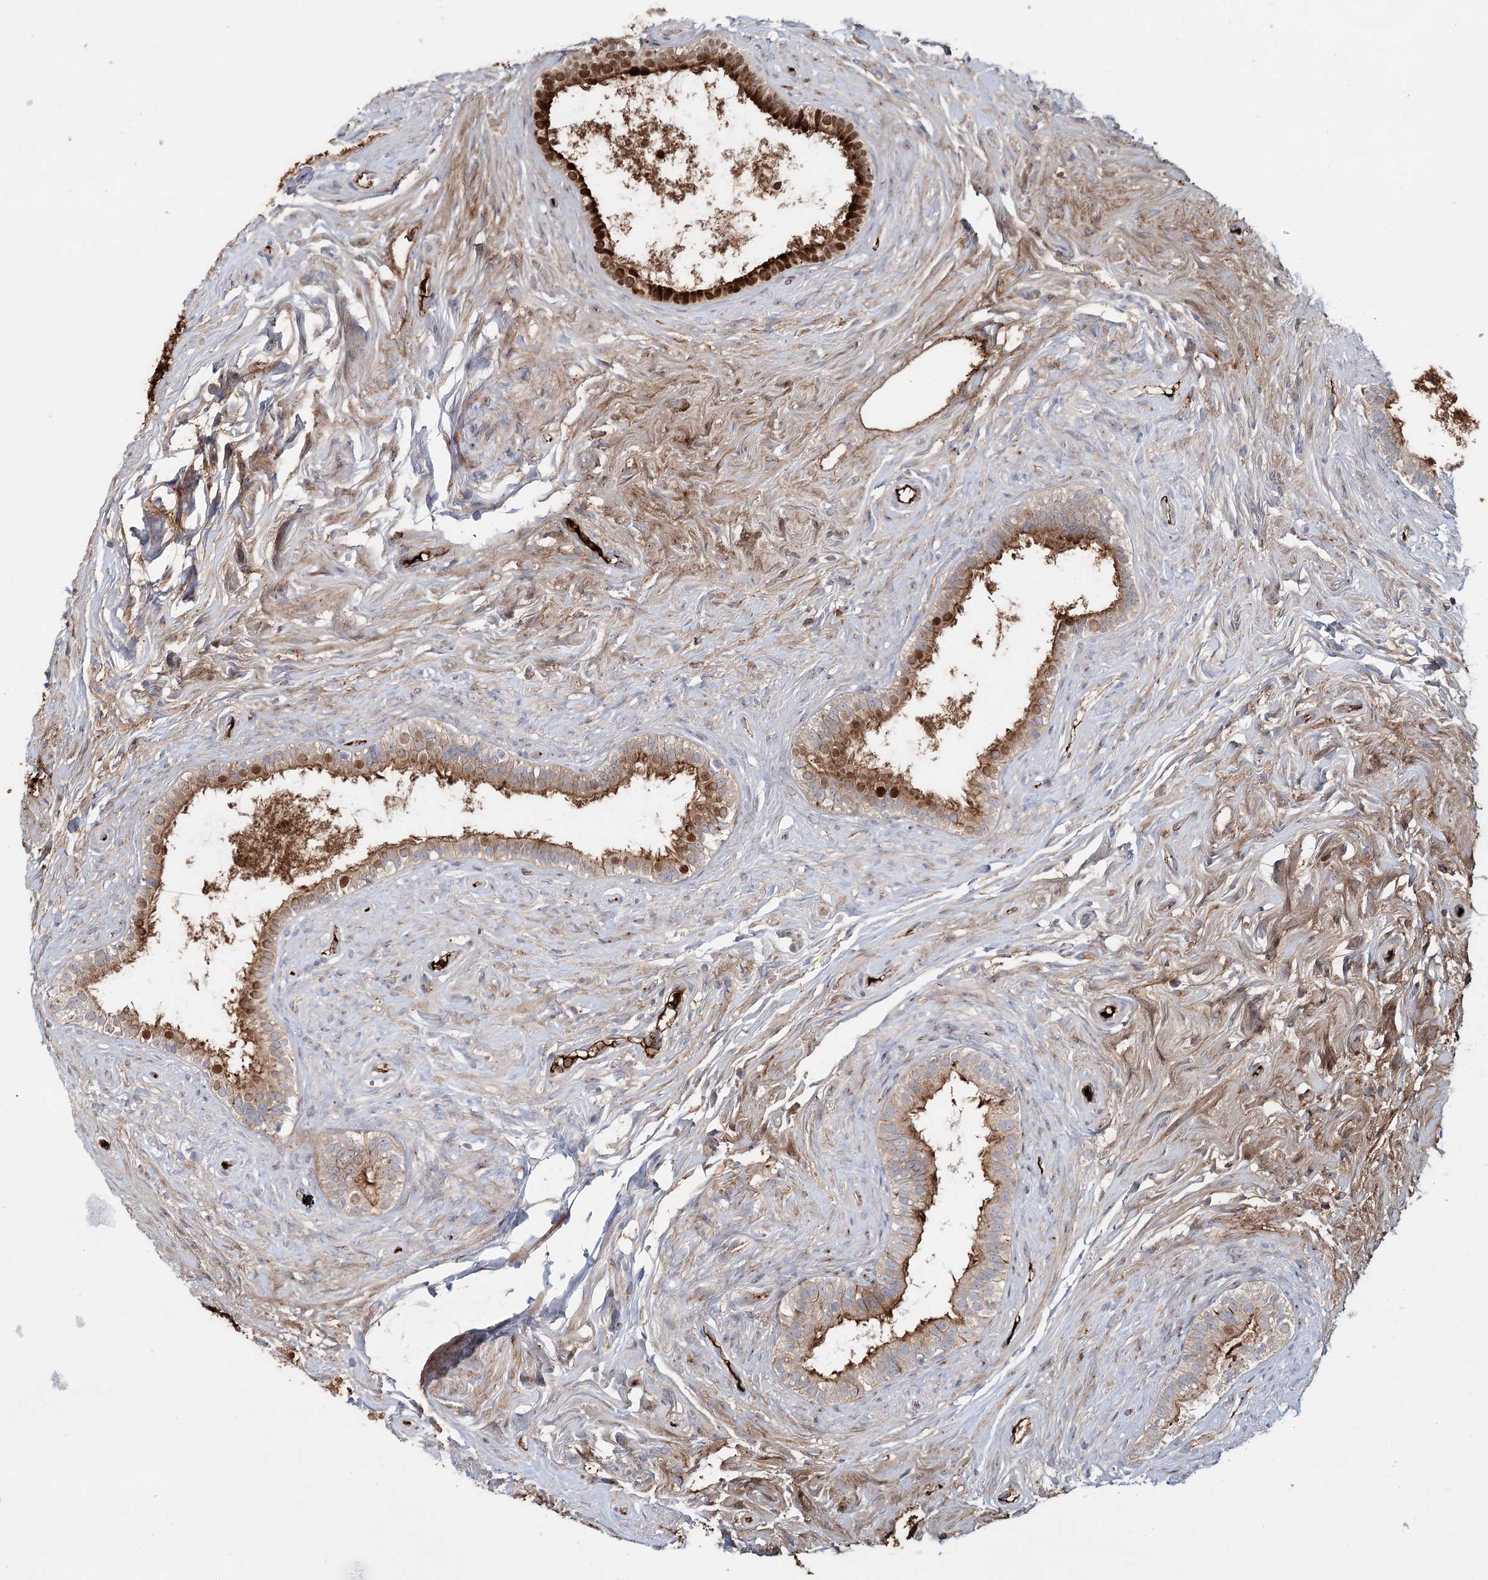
{"staining": {"intensity": "strong", "quantity": "<25%", "location": "cytoplasmic/membranous,nuclear"}, "tissue": "epididymis", "cell_type": "Glandular cells", "image_type": "normal", "snomed": [{"axis": "morphology", "description": "Normal tissue, NOS"}, {"axis": "topography", "description": "Epididymis"}], "caption": "Immunohistochemical staining of unremarkable epididymis demonstrates medium levels of strong cytoplasmic/membranous,nuclear staining in approximately <25% of glandular cells.", "gene": "ALKBH8", "patient": {"sex": "male", "age": 84}}